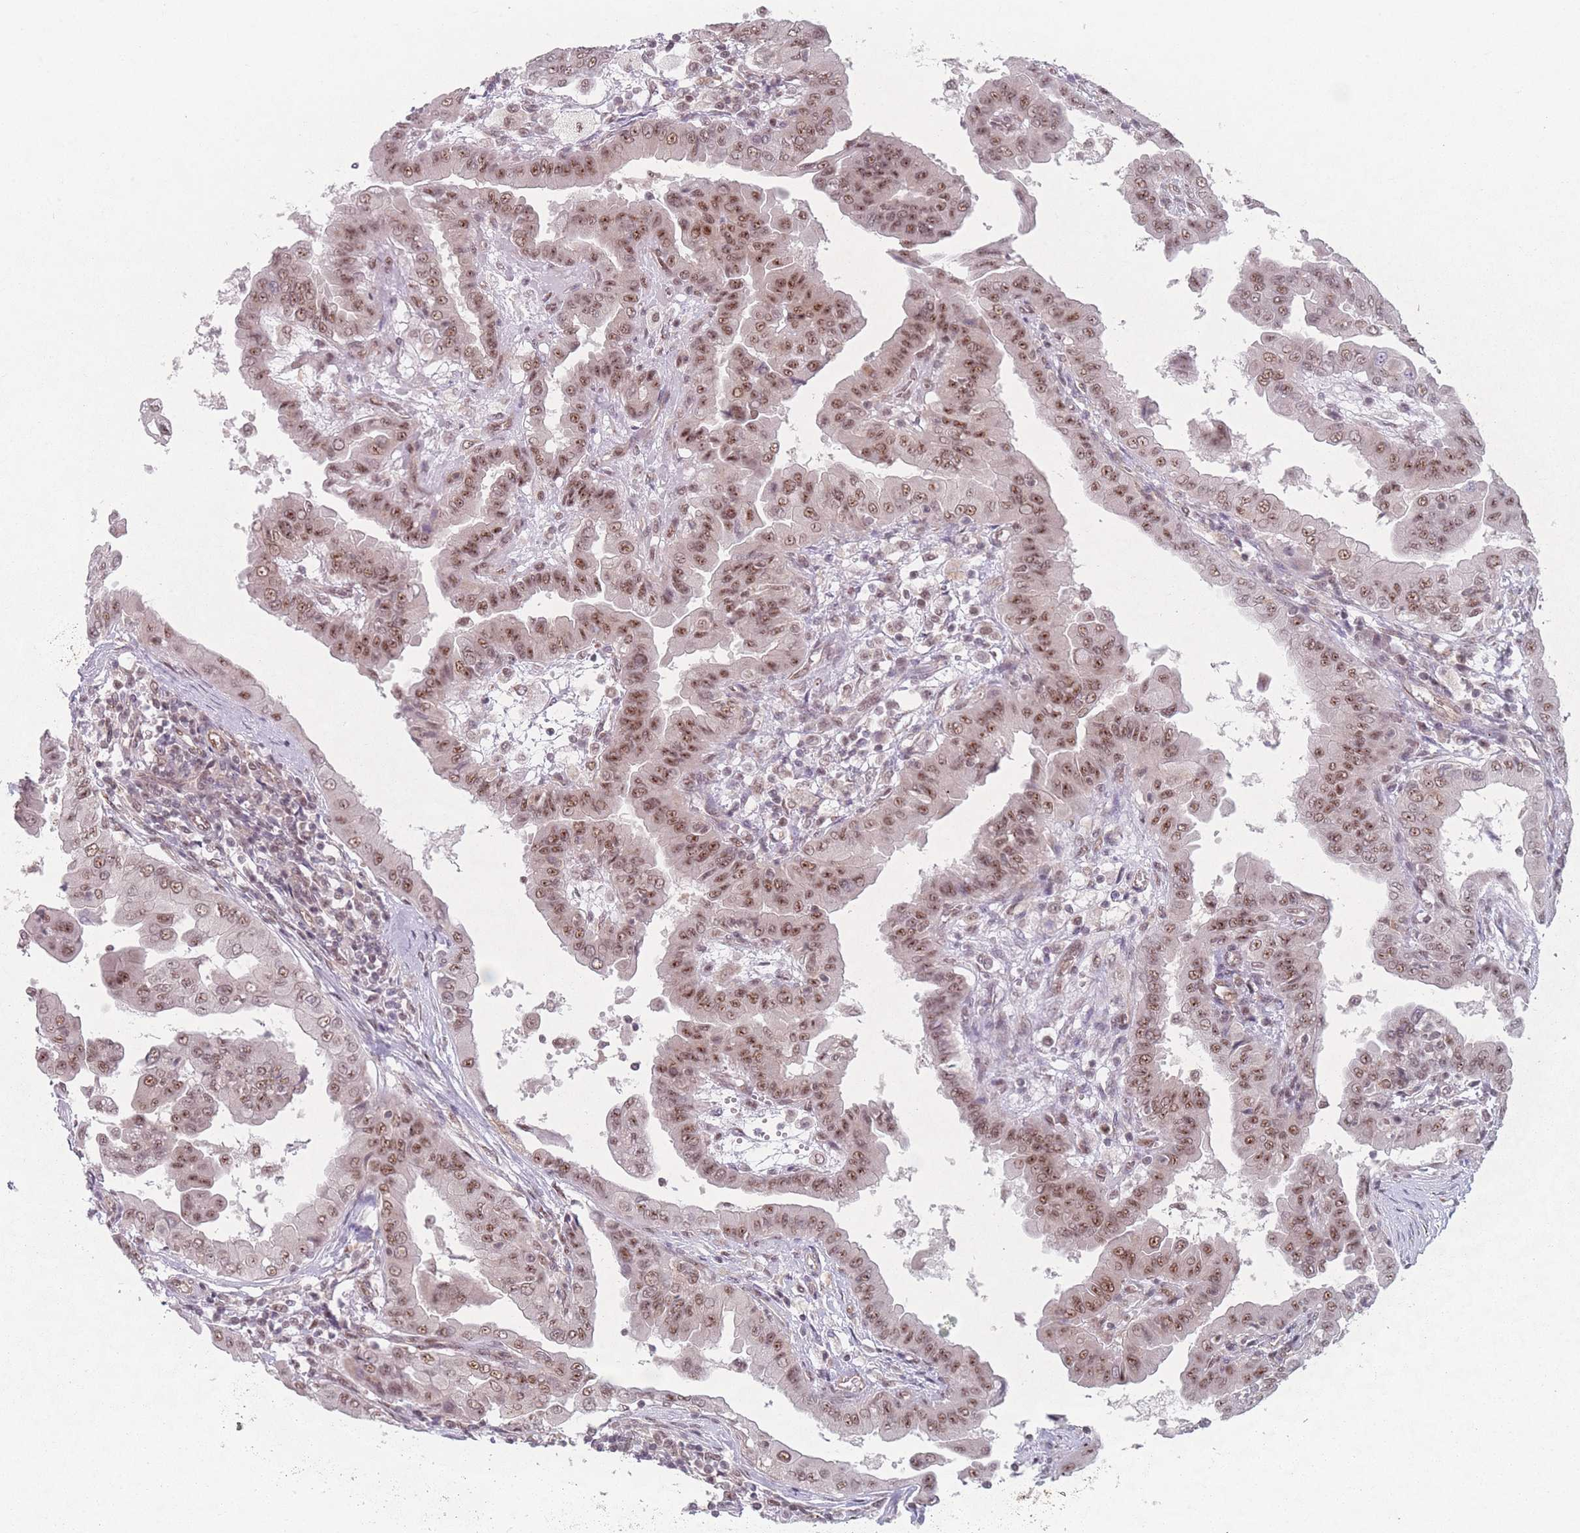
{"staining": {"intensity": "moderate", "quantity": ">75%", "location": "nuclear"}, "tissue": "thyroid cancer", "cell_type": "Tumor cells", "image_type": "cancer", "snomed": [{"axis": "morphology", "description": "Papillary adenocarcinoma, NOS"}, {"axis": "topography", "description": "Thyroid gland"}], "caption": "DAB (3,3'-diaminobenzidine) immunohistochemical staining of thyroid papillary adenocarcinoma demonstrates moderate nuclear protein expression in approximately >75% of tumor cells.", "gene": "ZC3H14", "patient": {"sex": "male", "age": 33}}